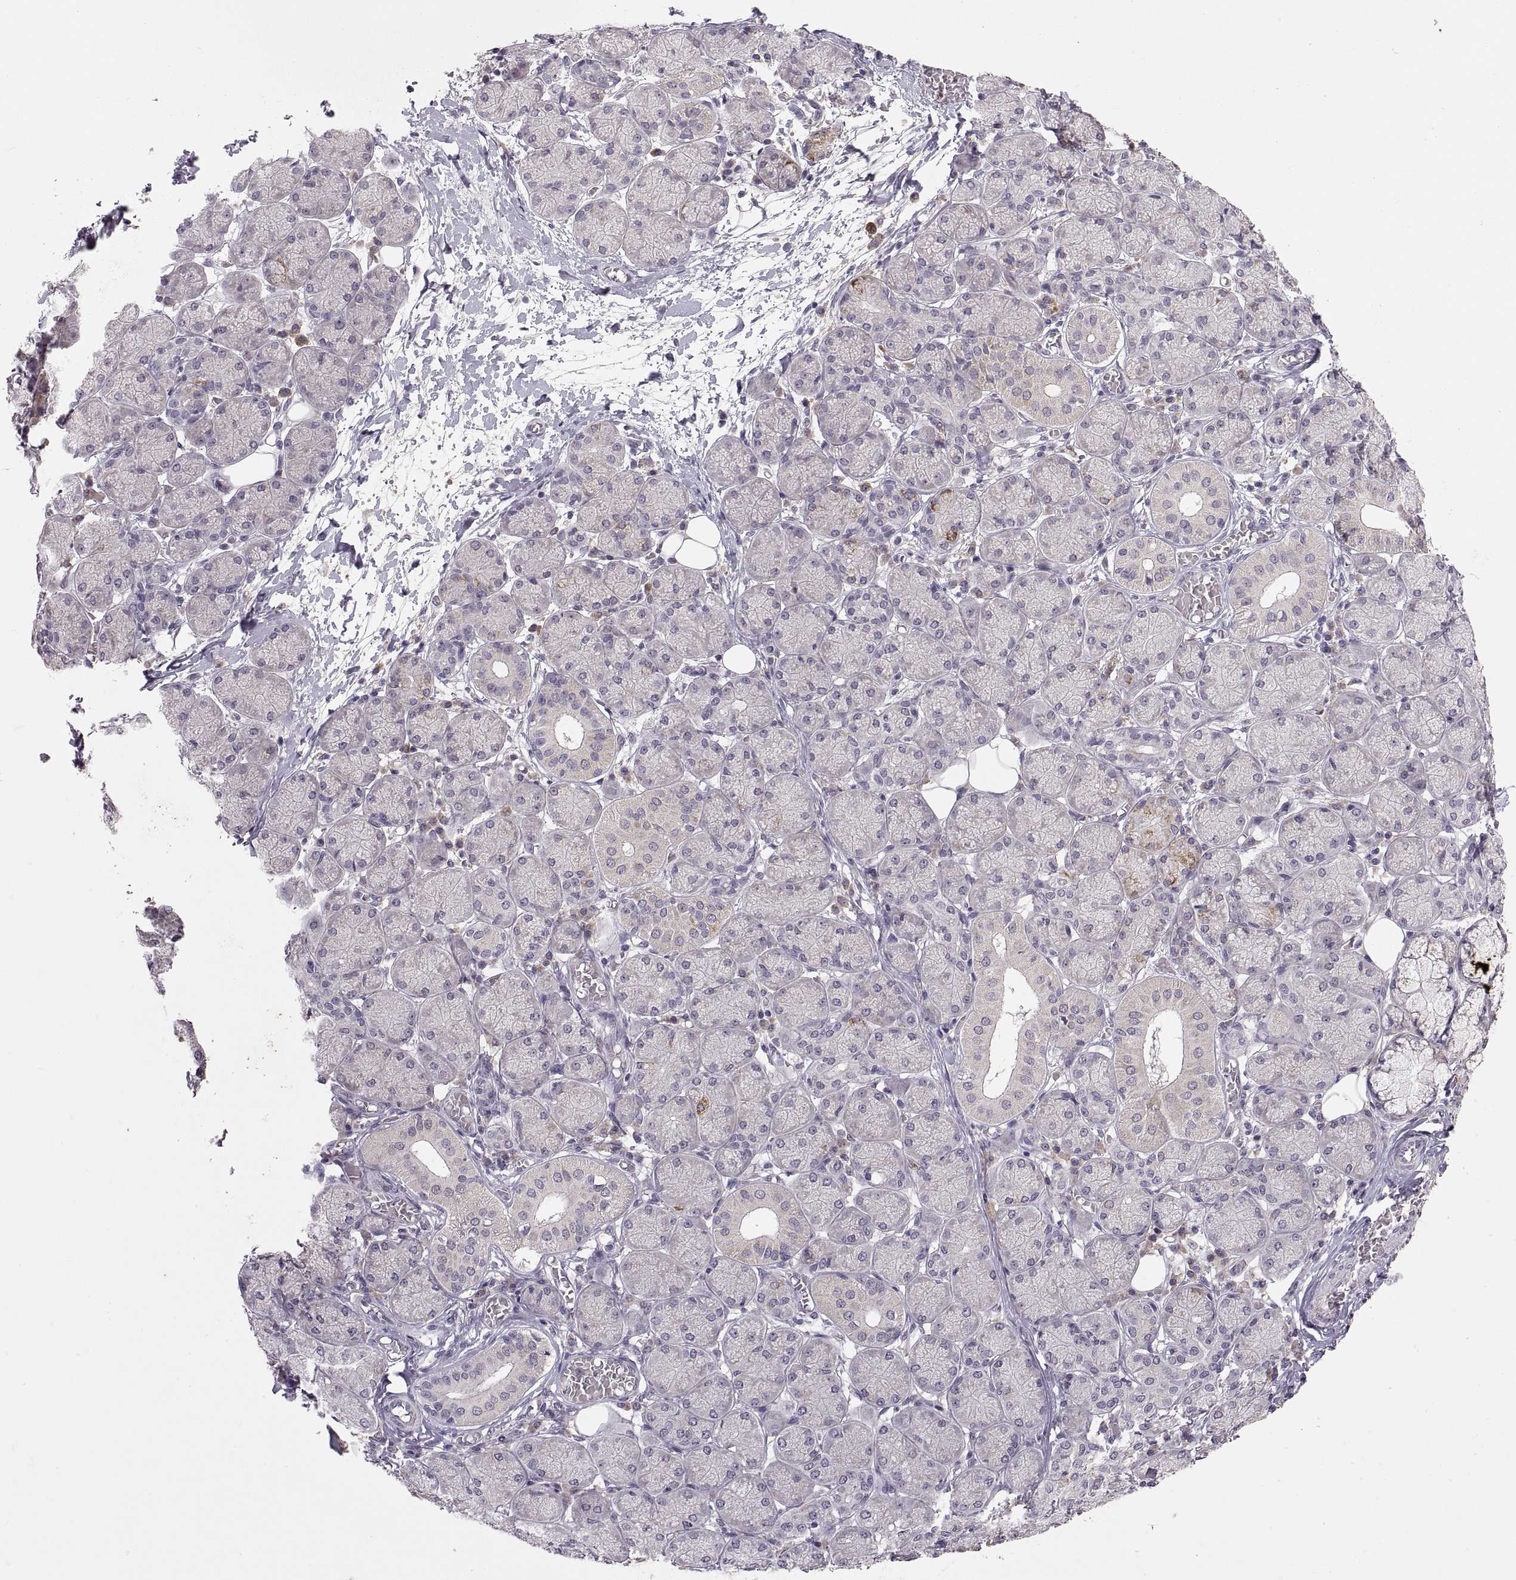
{"staining": {"intensity": "negative", "quantity": "none", "location": "none"}, "tissue": "salivary gland", "cell_type": "Glandular cells", "image_type": "normal", "snomed": [{"axis": "morphology", "description": "Normal tissue, NOS"}, {"axis": "topography", "description": "Salivary gland"}, {"axis": "topography", "description": "Peripheral nerve tissue"}], "caption": "Immunohistochemistry (IHC) photomicrograph of normal human salivary gland stained for a protein (brown), which reveals no expression in glandular cells. (Stains: DAB (3,3'-diaminobenzidine) immunohistochemistry (IHC) with hematoxylin counter stain, Microscopy: brightfield microscopy at high magnification).", "gene": "HMGCR", "patient": {"sex": "female", "age": 24}}